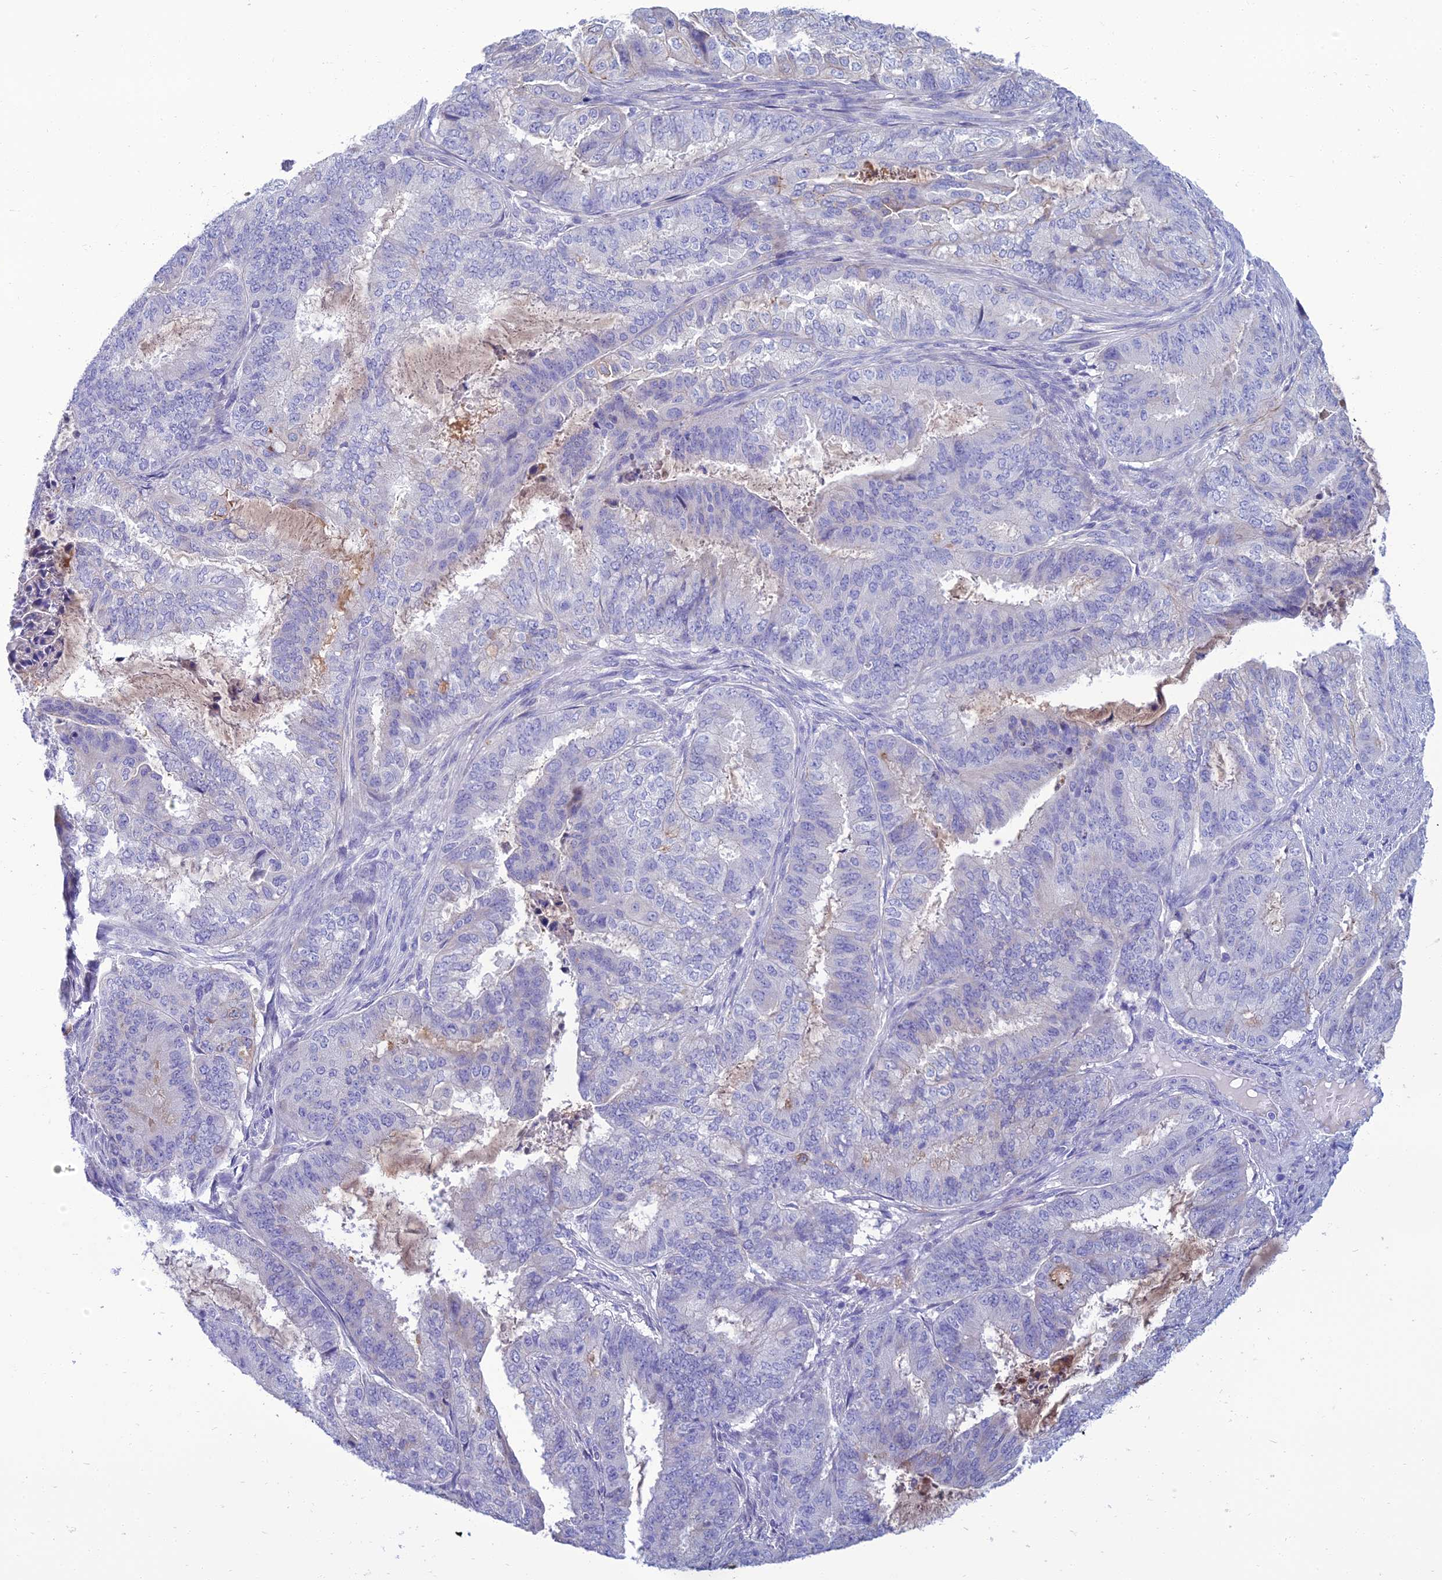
{"staining": {"intensity": "negative", "quantity": "none", "location": "none"}, "tissue": "endometrial cancer", "cell_type": "Tumor cells", "image_type": "cancer", "snomed": [{"axis": "morphology", "description": "Adenocarcinoma, NOS"}, {"axis": "topography", "description": "Endometrium"}], "caption": "The immunohistochemistry image has no significant staining in tumor cells of endometrial cancer tissue.", "gene": "SPTLC3", "patient": {"sex": "female", "age": 51}}